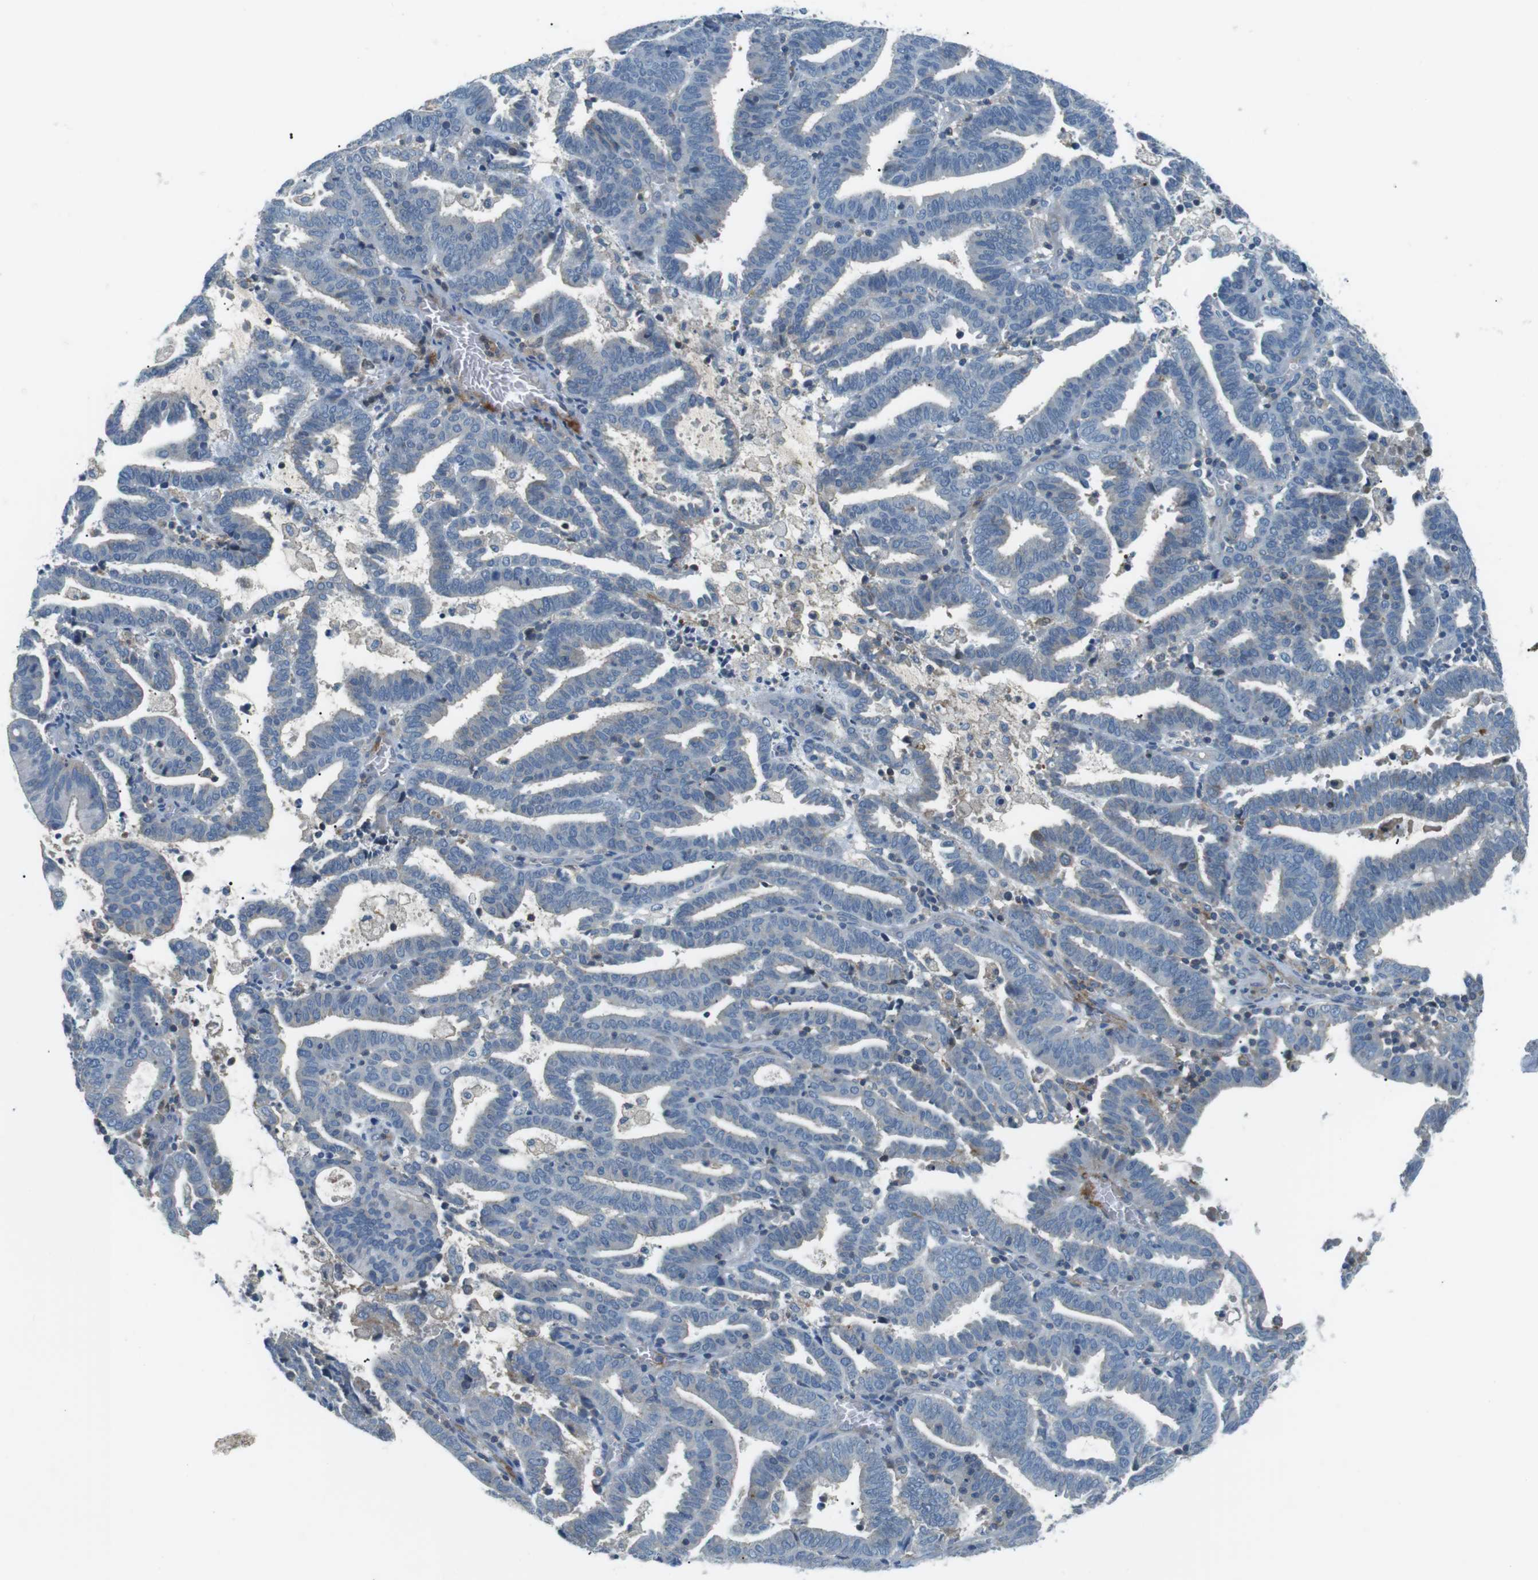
{"staining": {"intensity": "negative", "quantity": "none", "location": "none"}, "tissue": "endometrial cancer", "cell_type": "Tumor cells", "image_type": "cancer", "snomed": [{"axis": "morphology", "description": "Adenocarcinoma, NOS"}, {"axis": "topography", "description": "Uterus"}], "caption": "A histopathology image of endometrial cancer (adenocarcinoma) stained for a protein reveals no brown staining in tumor cells. (DAB (3,3'-diaminobenzidine) immunohistochemistry visualized using brightfield microscopy, high magnification).", "gene": "ARVCF", "patient": {"sex": "female", "age": 83}}